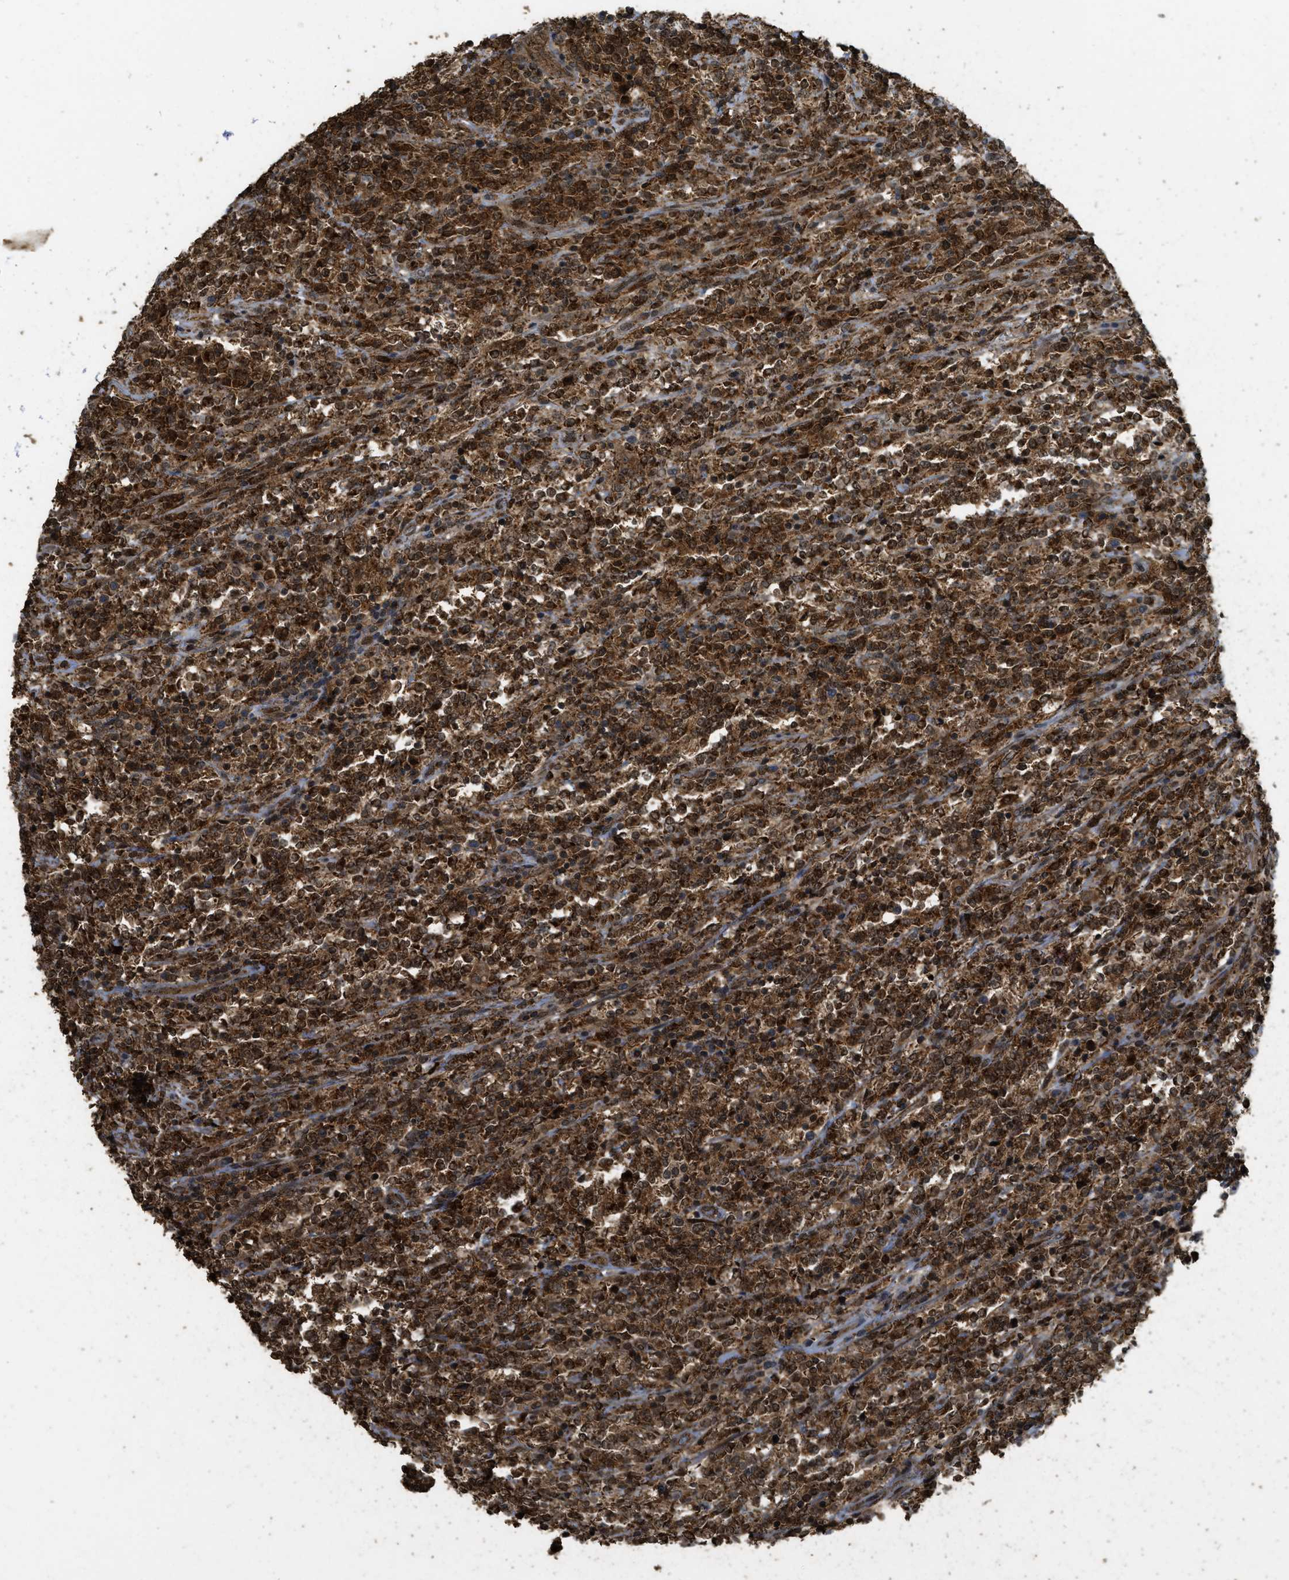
{"staining": {"intensity": "strong", "quantity": ">75%", "location": "cytoplasmic/membranous,nuclear"}, "tissue": "lymphoma", "cell_type": "Tumor cells", "image_type": "cancer", "snomed": [{"axis": "morphology", "description": "Malignant lymphoma, non-Hodgkin's type, High grade"}, {"axis": "topography", "description": "Soft tissue"}], "caption": "Malignant lymphoma, non-Hodgkin's type (high-grade) stained for a protein (brown) reveals strong cytoplasmic/membranous and nuclear positive staining in approximately >75% of tumor cells.", "gene": "CTPS1", "patient": {"sex": "male", "age": 18}}